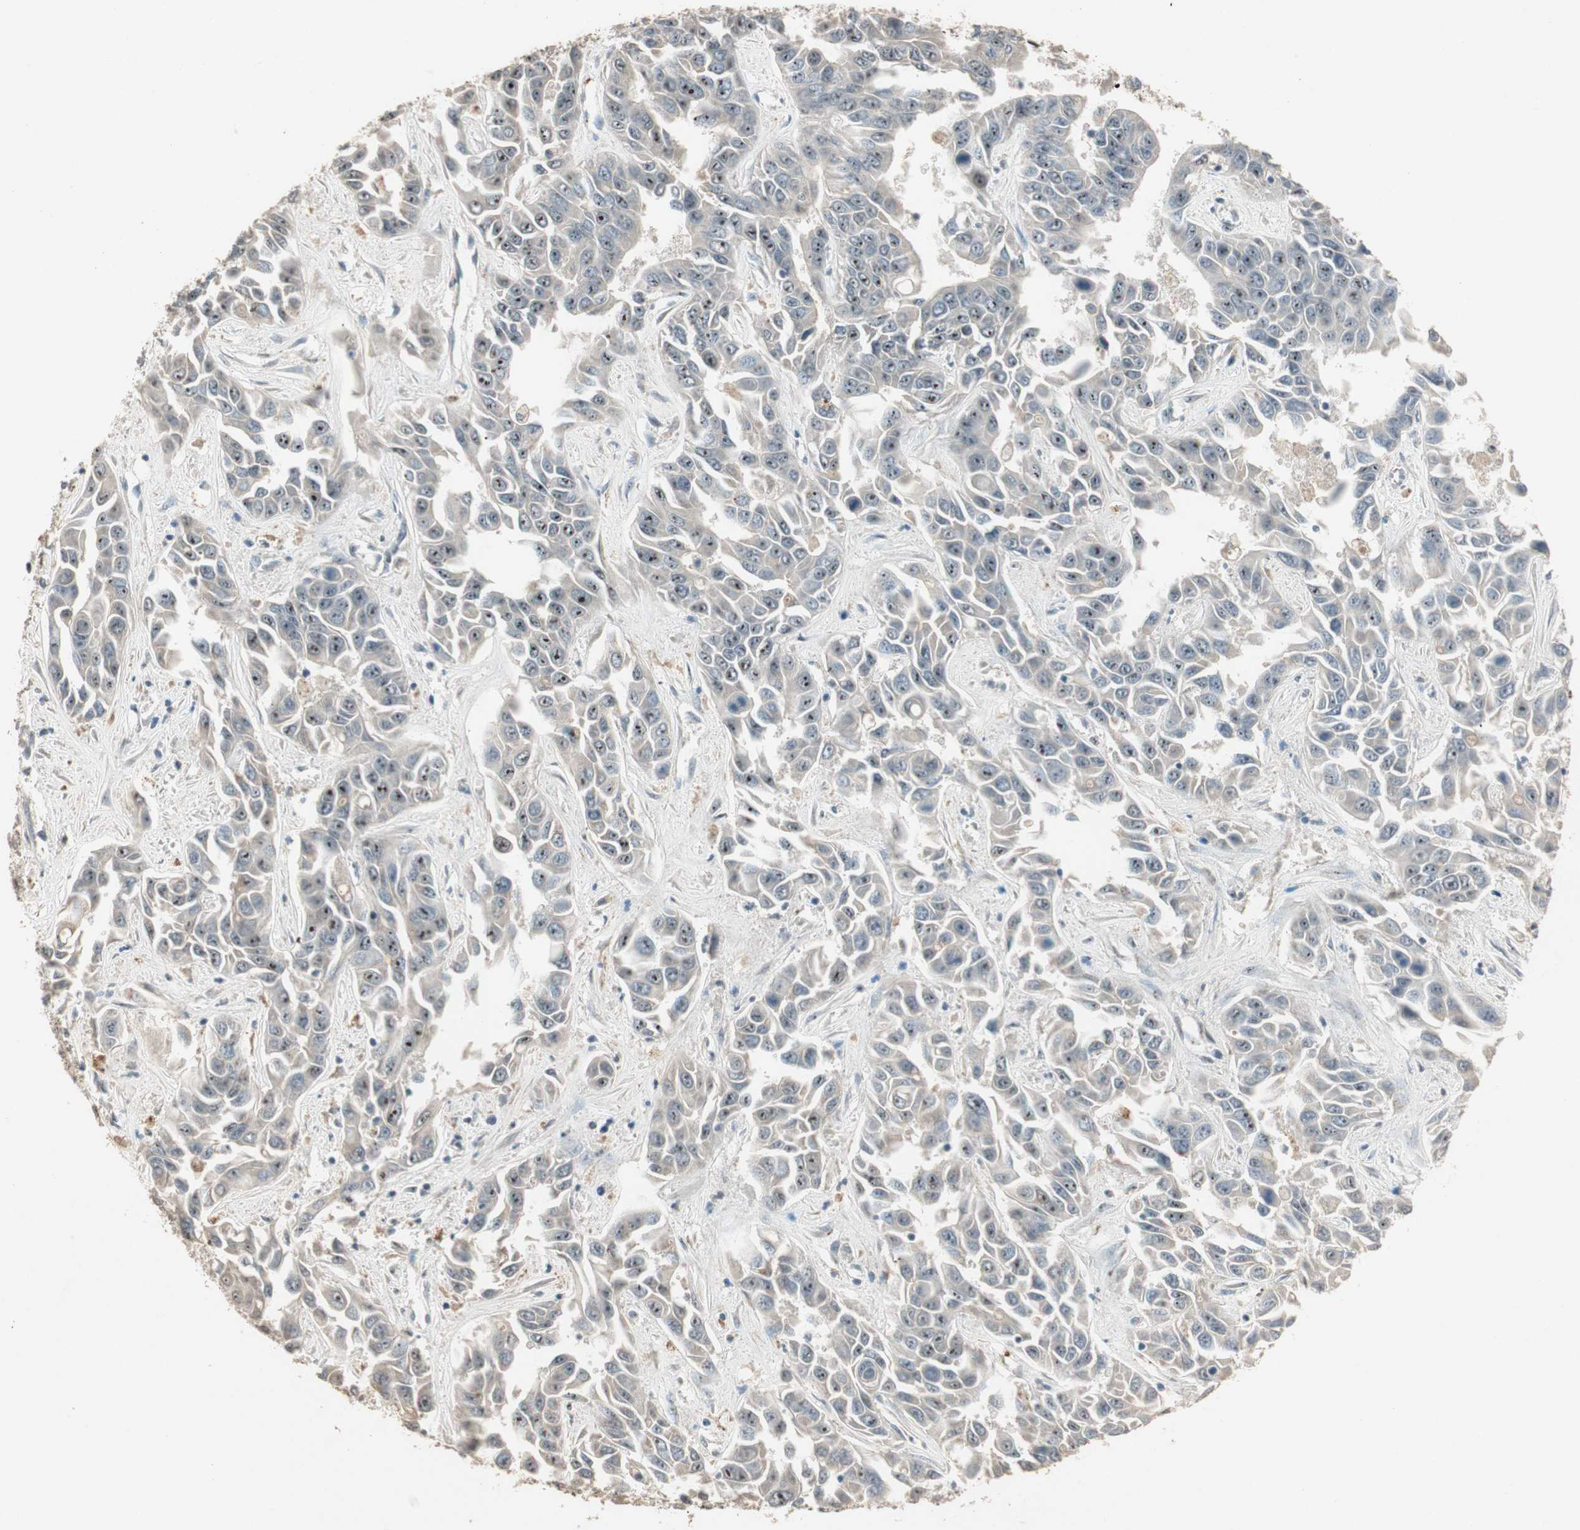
{"staining": {"intensity": "moderate", "quantity": ">75%", "location": "nuclear"}, "tissue": "liver cancer", "cell_type": "Tumor cells", "image_type": "cancer", "snomed": [{"axis": "morphology", "description": "Cholangiocarcinoma"}, {"axis": "topography", "description": "Liver"}], "caption": "Protein expression analysis of human liver cancer reveals moderate nuclear expression in about >75% of tumor cells. (Brightfield microscopy of DAB IHC at high magnification).", "gene": "ETV4", "patient": {"sex": "female", "age": 52}}